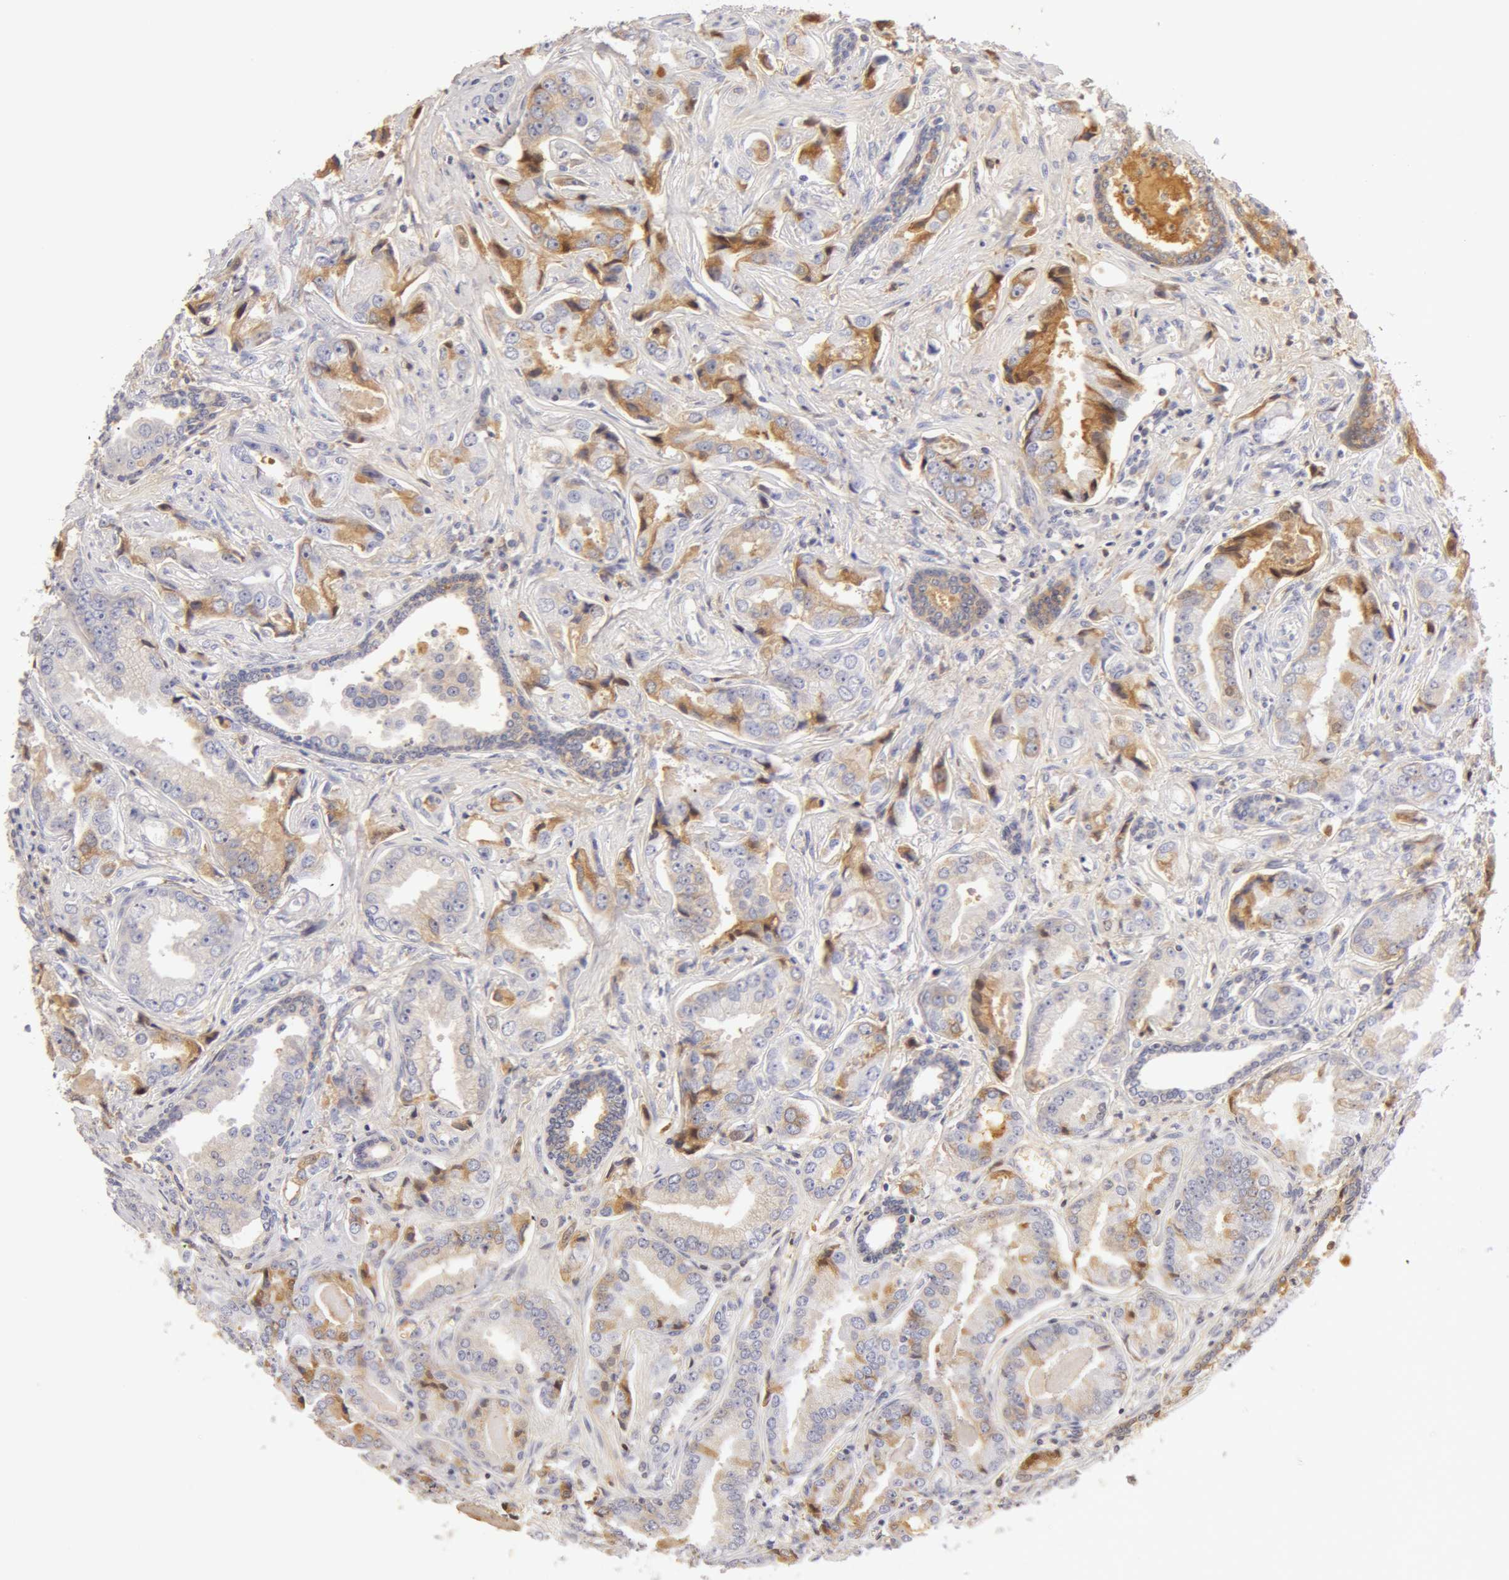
{"staining": {"intensity": "weak", "quantity": "25%-75%", "location": "cytoplasmic/membranous"}, "tissue": "prostate cancer", "cell_type": "Tumor cells", "image_type": "cancer", "snomed": [{"axis": "morphology", "description": "Adenocarcinoma, Low grade"}, {"axis": "topography", "description": "Prostate"}], "caption": "An IHC image of tumor tissue is shown. Protein staining in brown highlights weak cytoplasmic/membranous positivity in prostate cancer (low-grade adenocarcinoma) within tumor cells.", "gene": "GC", "patient": {"sex": "male", "age": 65}}